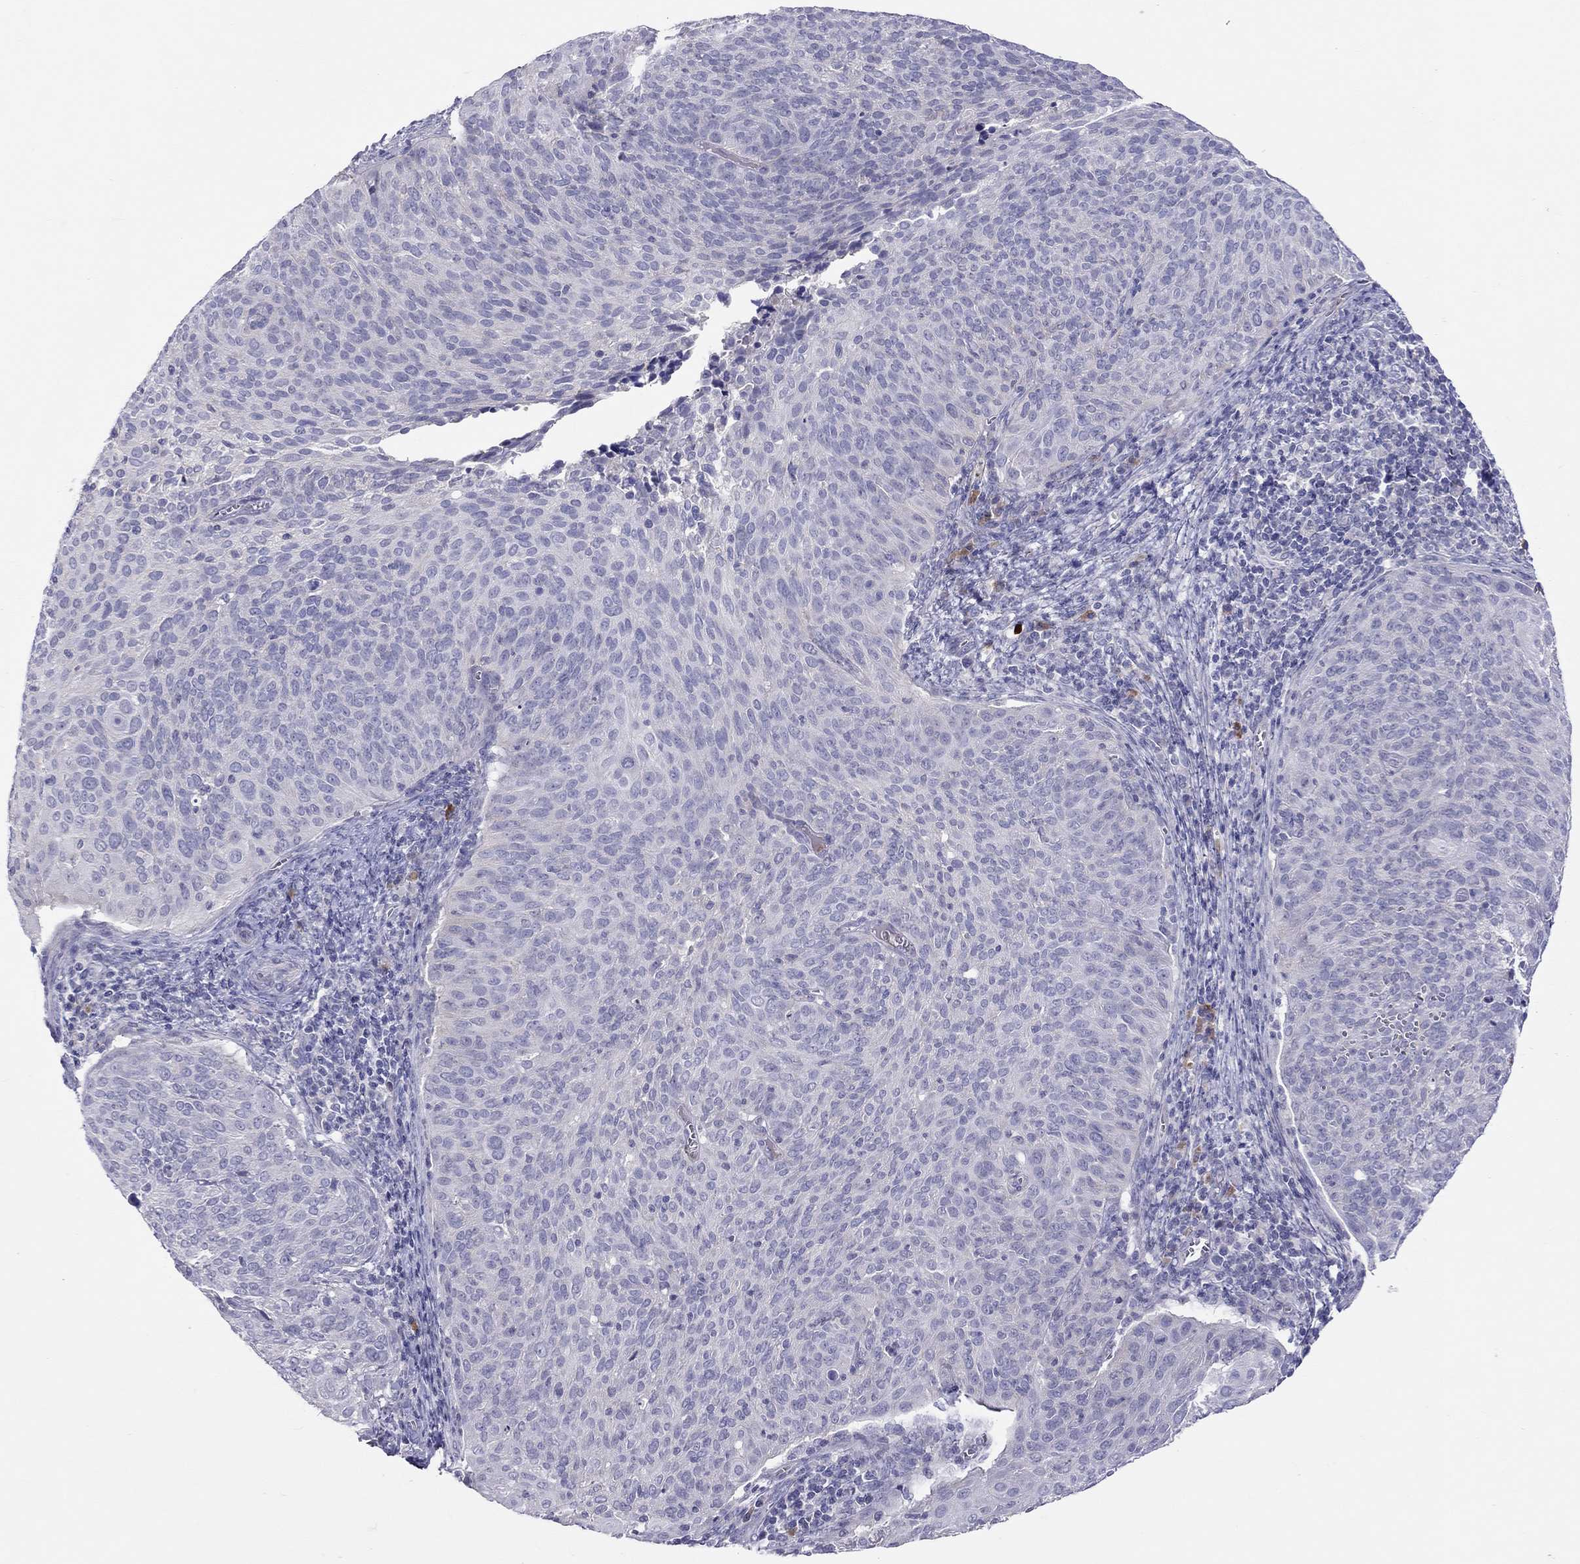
{"staining": {"intensity": "negative", "quantity": "none", "location": "none"}, "tissue": "cervical cancer", "cell_type": "Tumor cells", "image_type": "cancer", "snomed": [{"axis": "morphology", "description": "Squamous cell carcinoma, NOS"}, {"axis": "topography", "description": "Cervix"}], "caption": "High magnification brightfield microscopy of cervical squamous cell carcinoma stained with DAB (brown) and counterstained with hematoxylin (blue): tumor cells show no significant staining.", "gene": "FRMD1", "patient": {"sex": "female", "age": 39}}